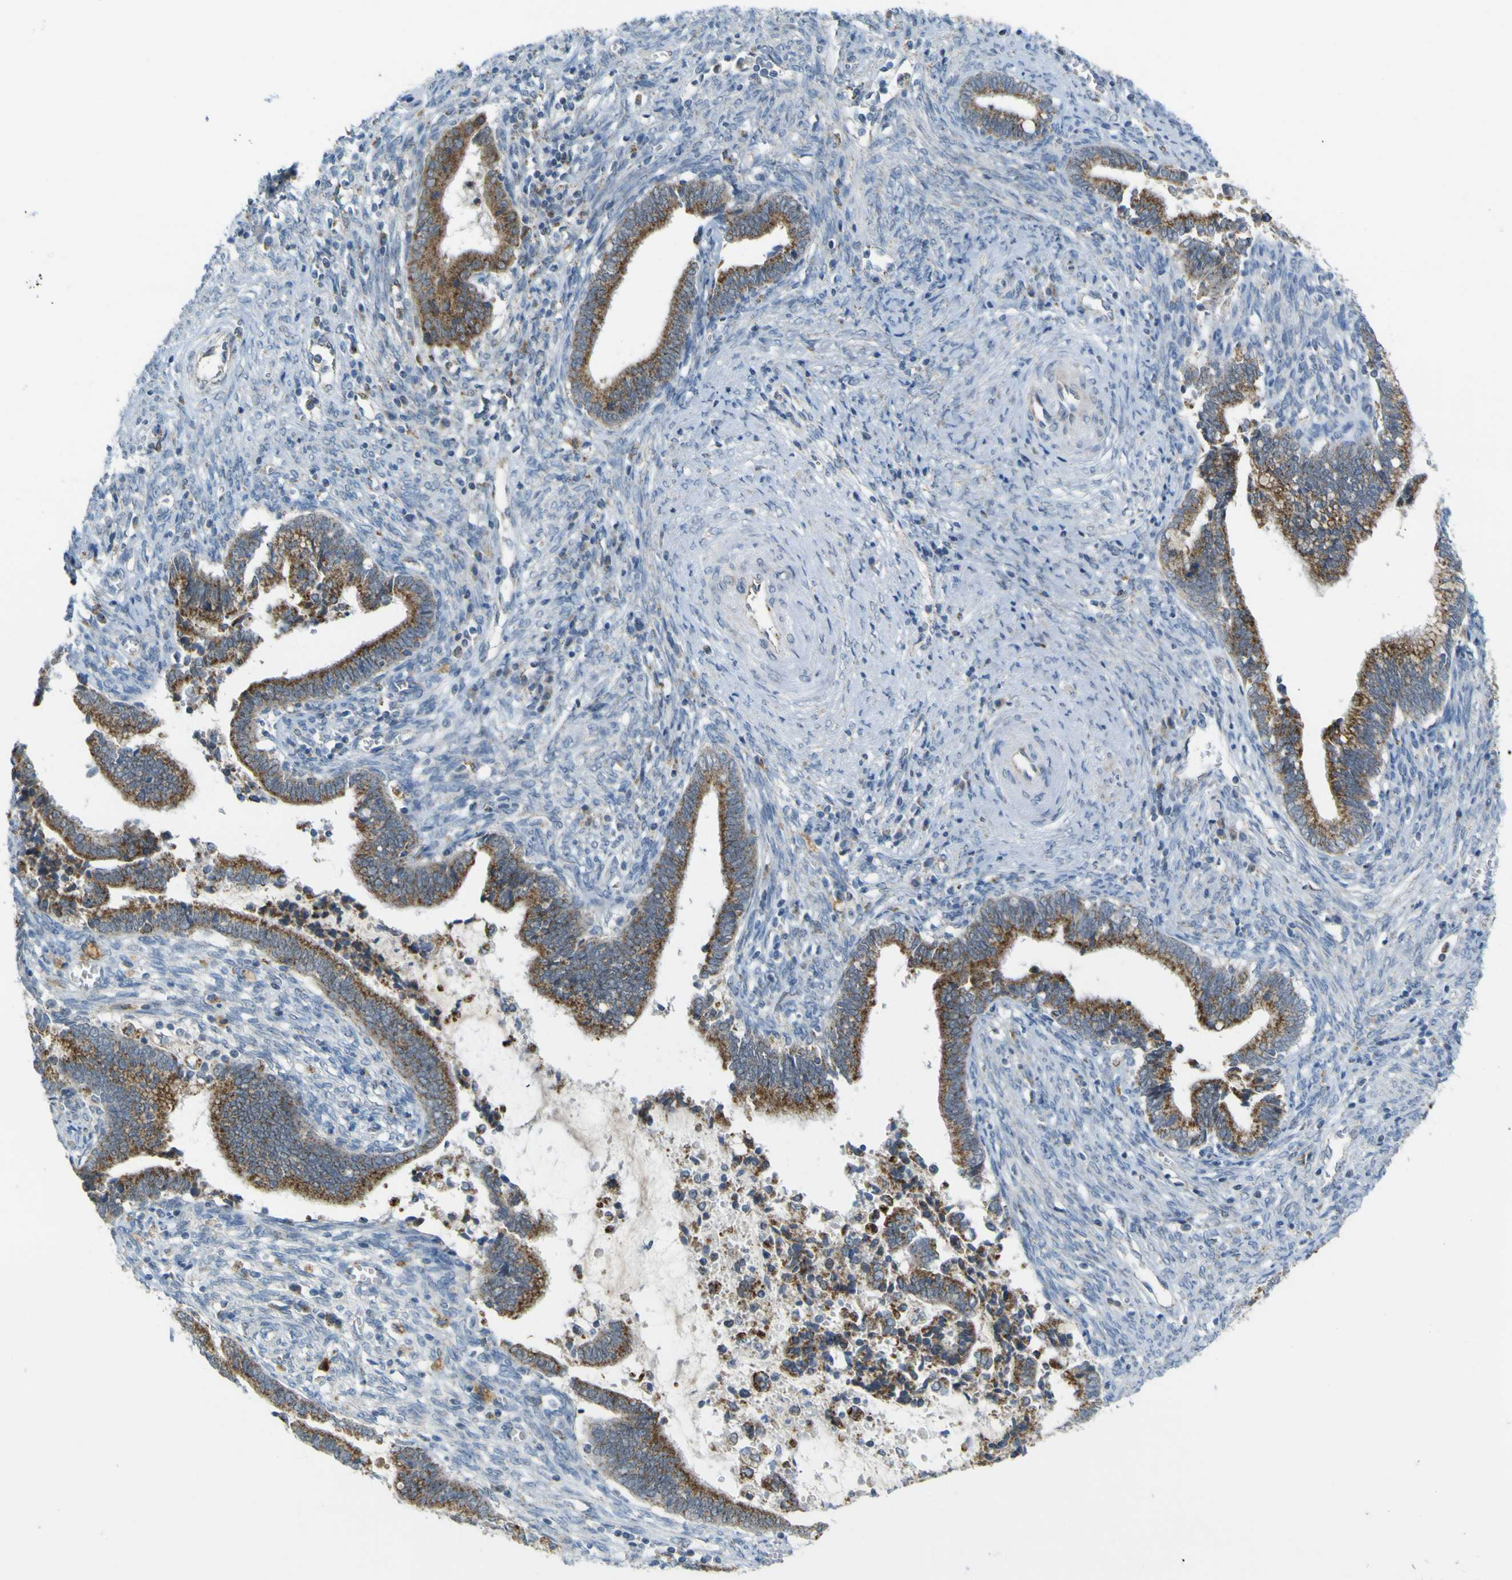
{"staining": {"intensity": "moderate", "quantity": ">75%", "location": "cytoplasmic/membranous"}, "tissue": "cervical cancer", "cell_type": "Tumor cells", "image_type": "cancer", "snomed": [{"axis": "morphology", "description": "Adenocarcinoma, NOS"}, {"axis": "topography", "description": "Cervix"}], "caption": "Moderate cytoplasmic/membranous staining for a protein is seen in about >75% of tumor cells of cervical cancer (adenocarcinoma) using immunohistochemistry.", "gene": "ACBD5", "patient": {"sex": "female", "age": 44}}